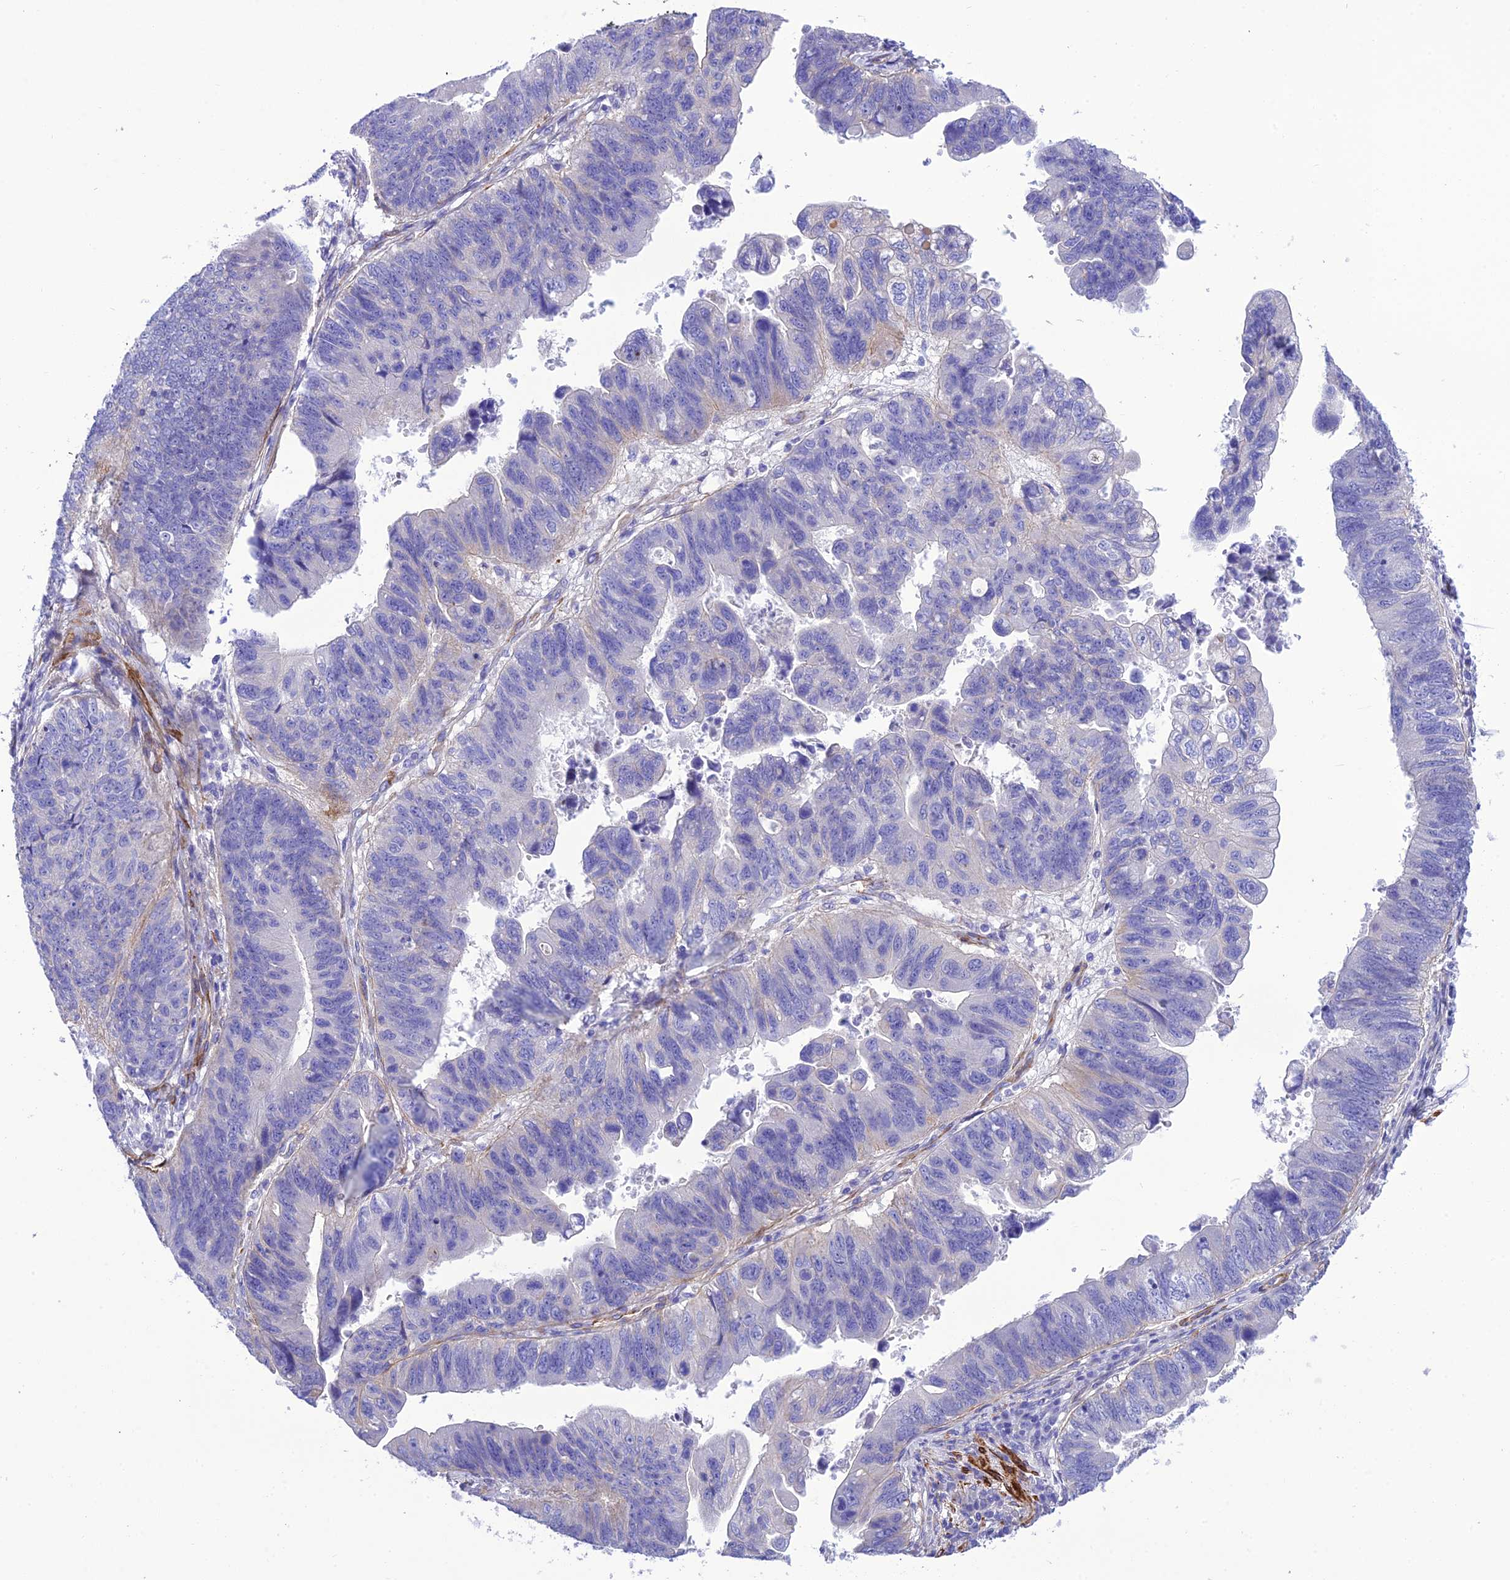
{"staining": {"intensity": "negative", "quantity": "none", "location": "none"}, "tissue": "stomach cancer", "cell_type": "Tumor cells", "image_type": "cancer", "snomed": [{"axis": "morphology", "description": "Adenocarcinoma, NOS"}, {"axis": "topography", "description": "Stomach"}], "caption": "High magnification brightfield microscopy of stomach cancer (adenocarcinoma) stained with DAB (brown) and counterstained with hematoxylin (blue): tumor cells show no significant positivity.", "gene": "FRA10AC1", "patient": {"sex": "male", "age": 59}}